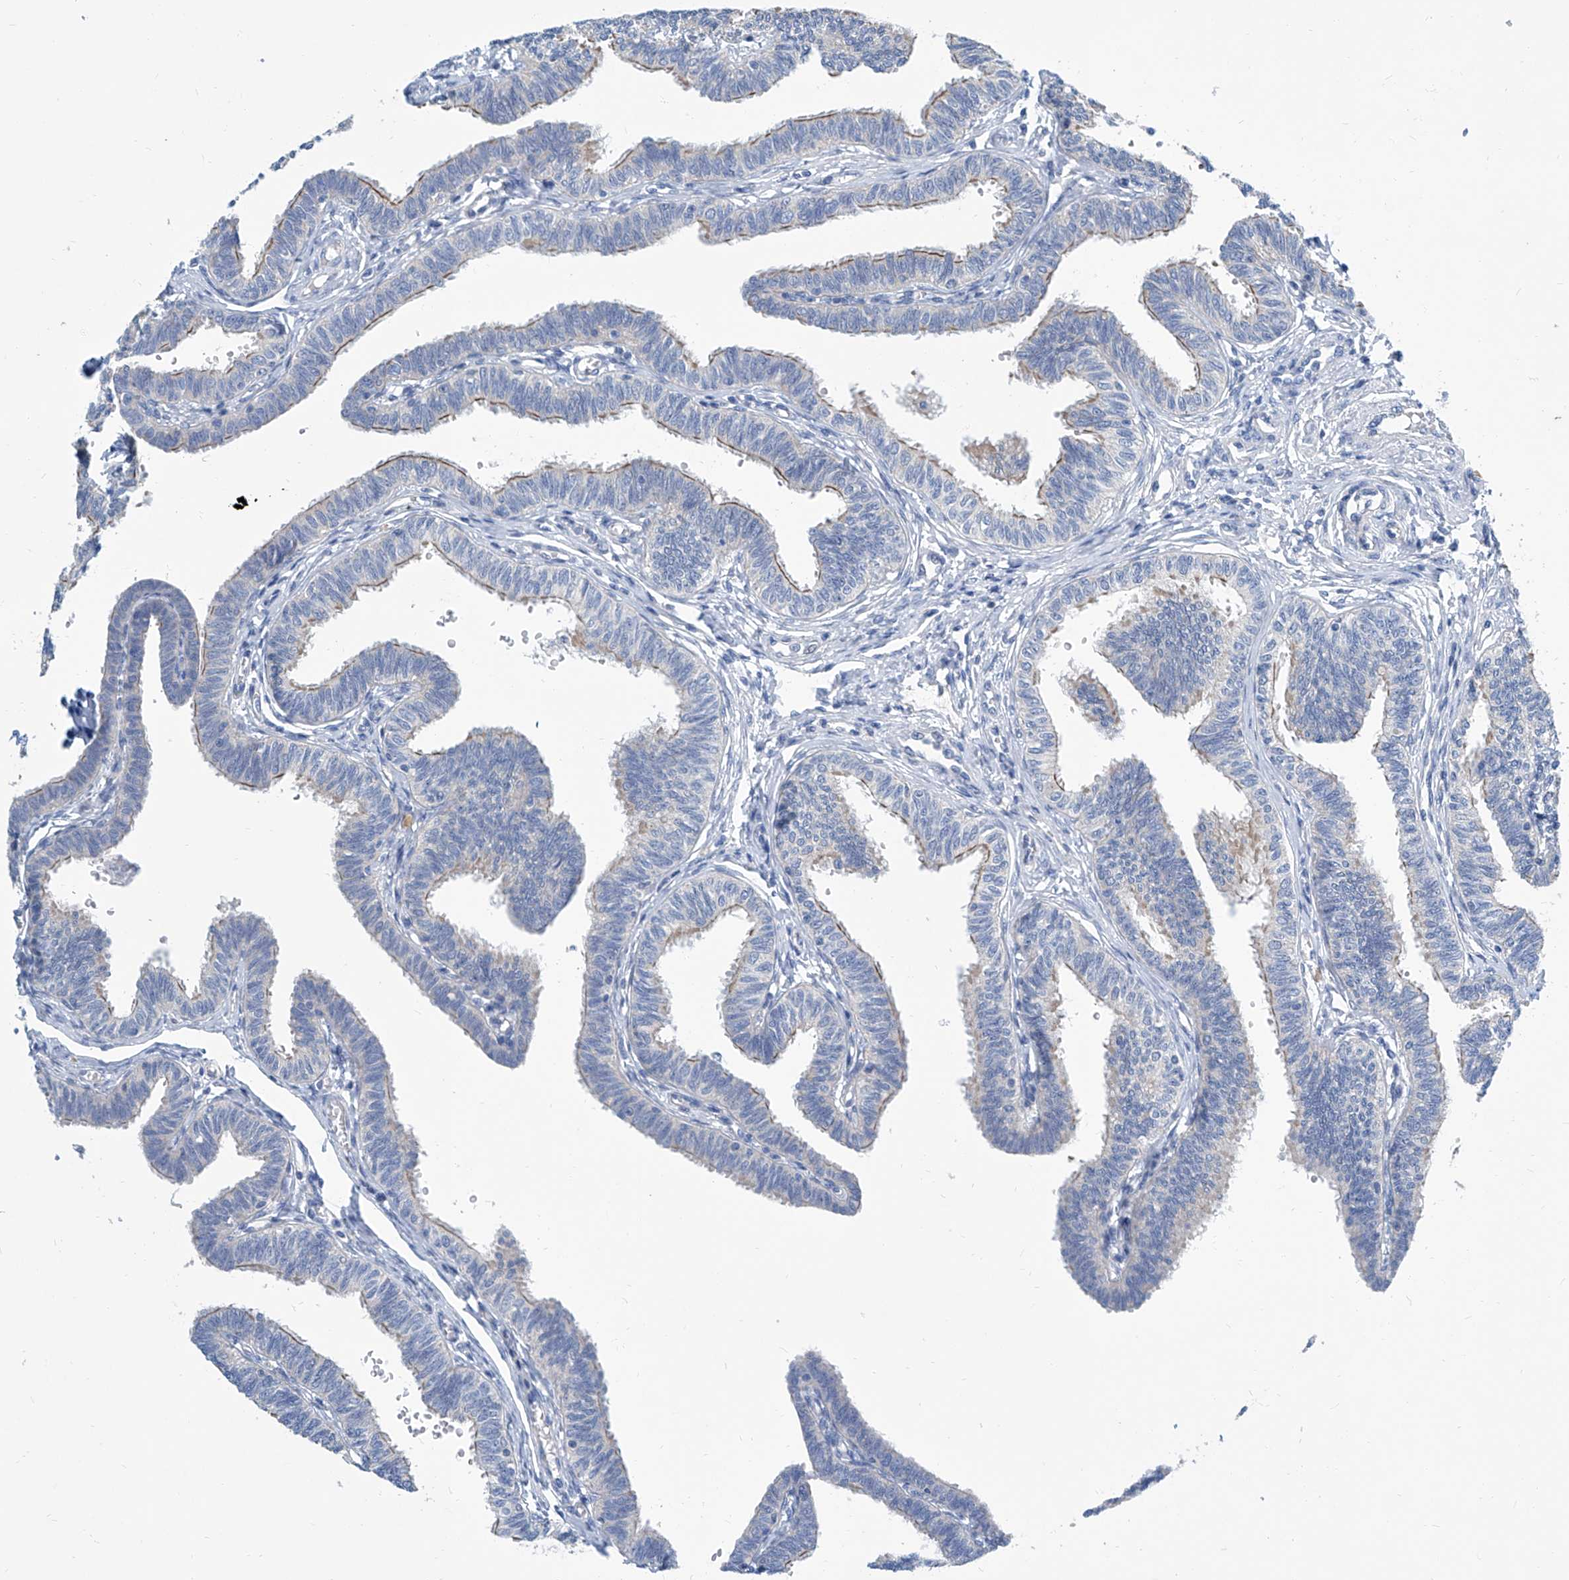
{"staining": {"intensity": "weak", "quantity": "25%-75%", "location": "cytoplasmic/membranous"}, "tissue": "fallopian tube", "cell_type": "Glandular cells", "image_type": "normal", "snomed": [{"axis": "morphology", "description": "Normal tissue, NOS"}, {"axis": "topography", "description": "Fallopian tube"}, {"axis": "topography", "description": "Ovary"}], "caption": "Immunohistochemistry (IHC) histopathology image of benign human fallopian tube stained for a protein (brown), which shows low levels of weak cytoplasmic/membranous positivity in about 25%-75% of glandular cells.", "gene": "ZNF519", "patient": {"sex": "female", "age": 23}}